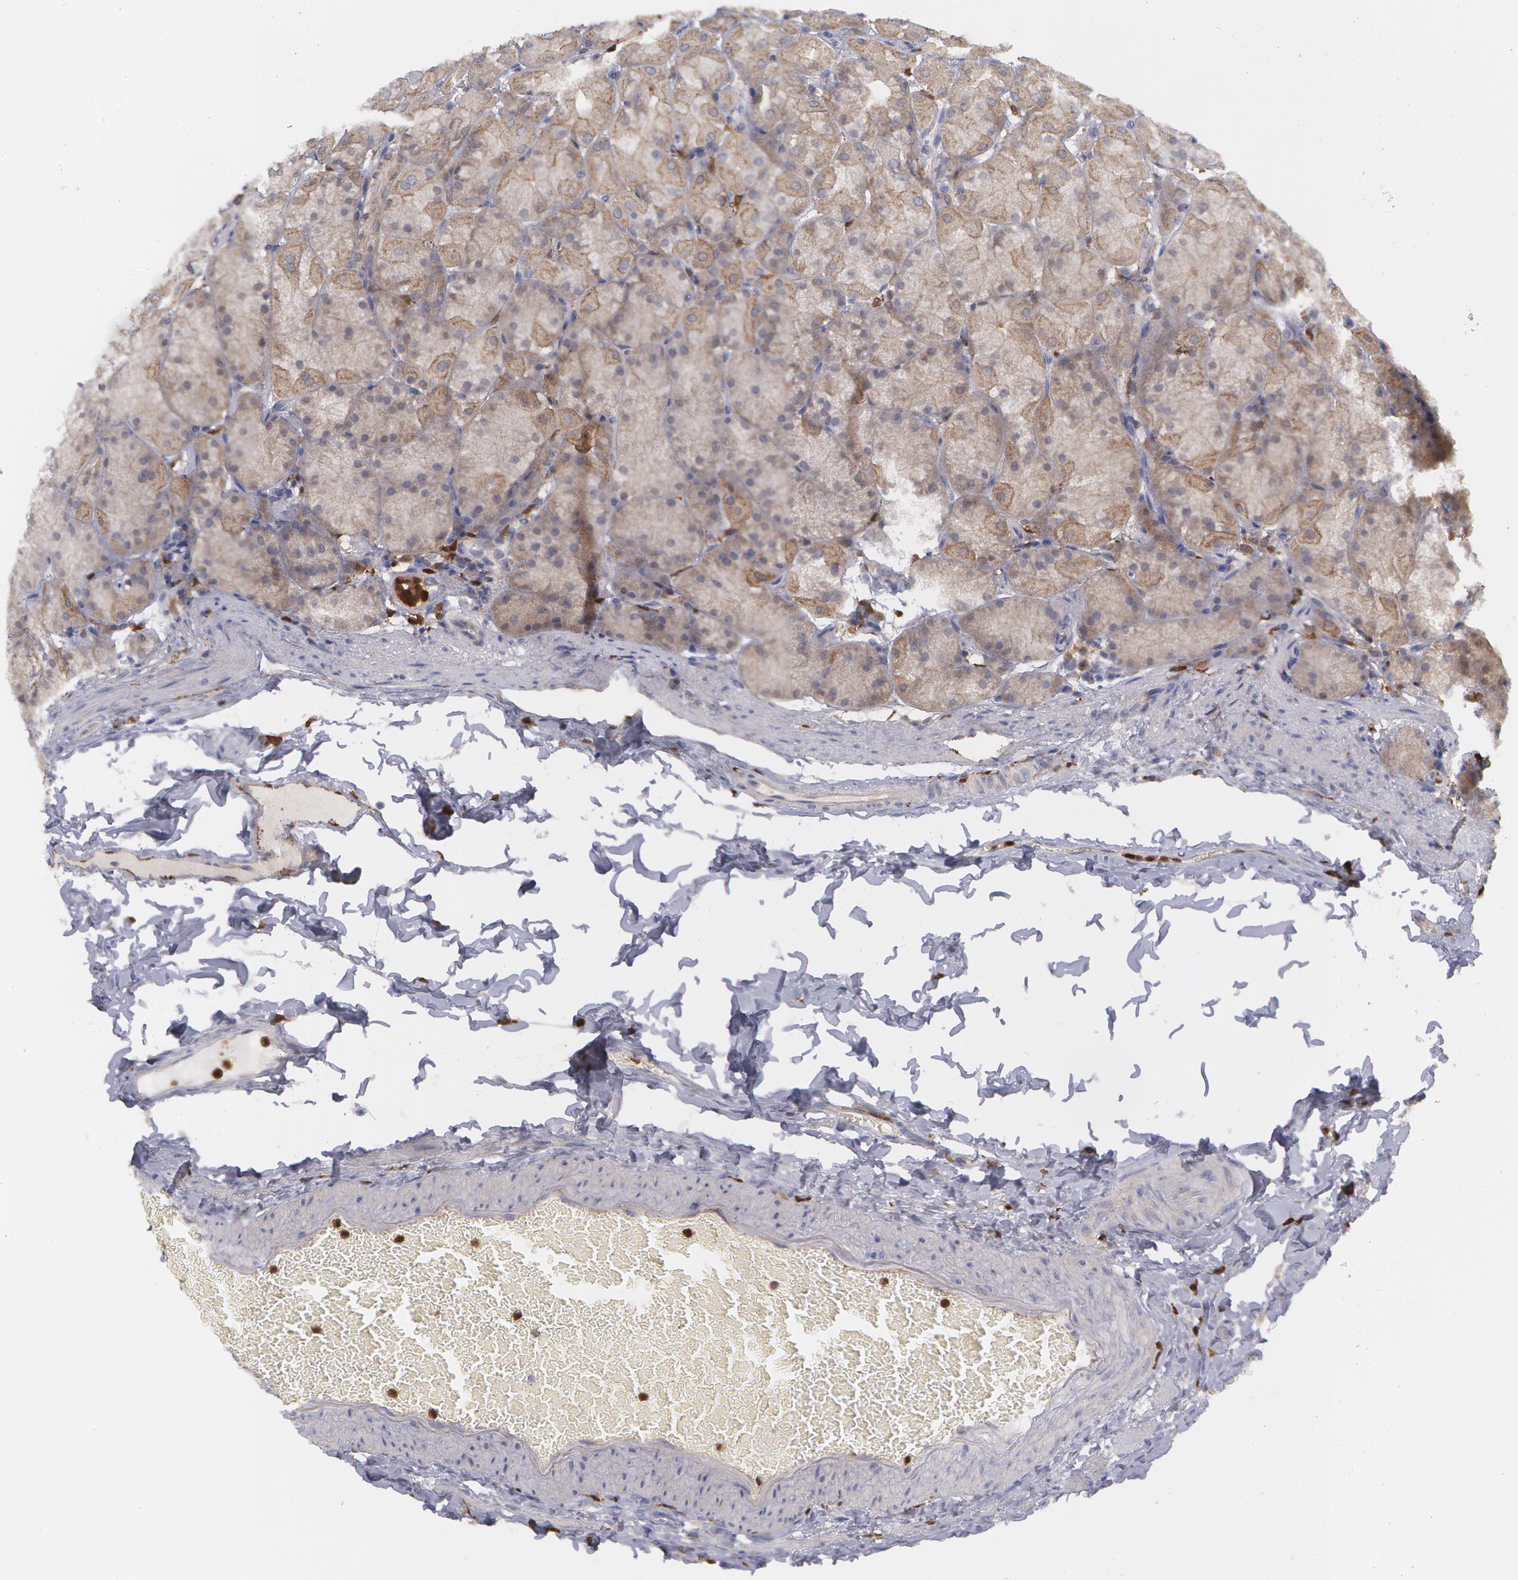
{"staining": {"intensity": "moderate", "quantity": ">75%", "location": "cytoplasmic/membranous"}, "tissue": "stomach", "cell_type": "Glandular cells", "image_type": "normal", "snomed": [{"axis": "morphology", "description": "Normal tissue, NOS"}, {"axis": "topography", "description": "Stomach, upper"}], "caption": "Protein staining reveals moderate cytoplasmic/membranous positivity in approximately >75% of glandular cells in normal stomach. Nuclei are stained in blue.", "gene": "SYK", "patient": {"sex": "female", "age": 56}}